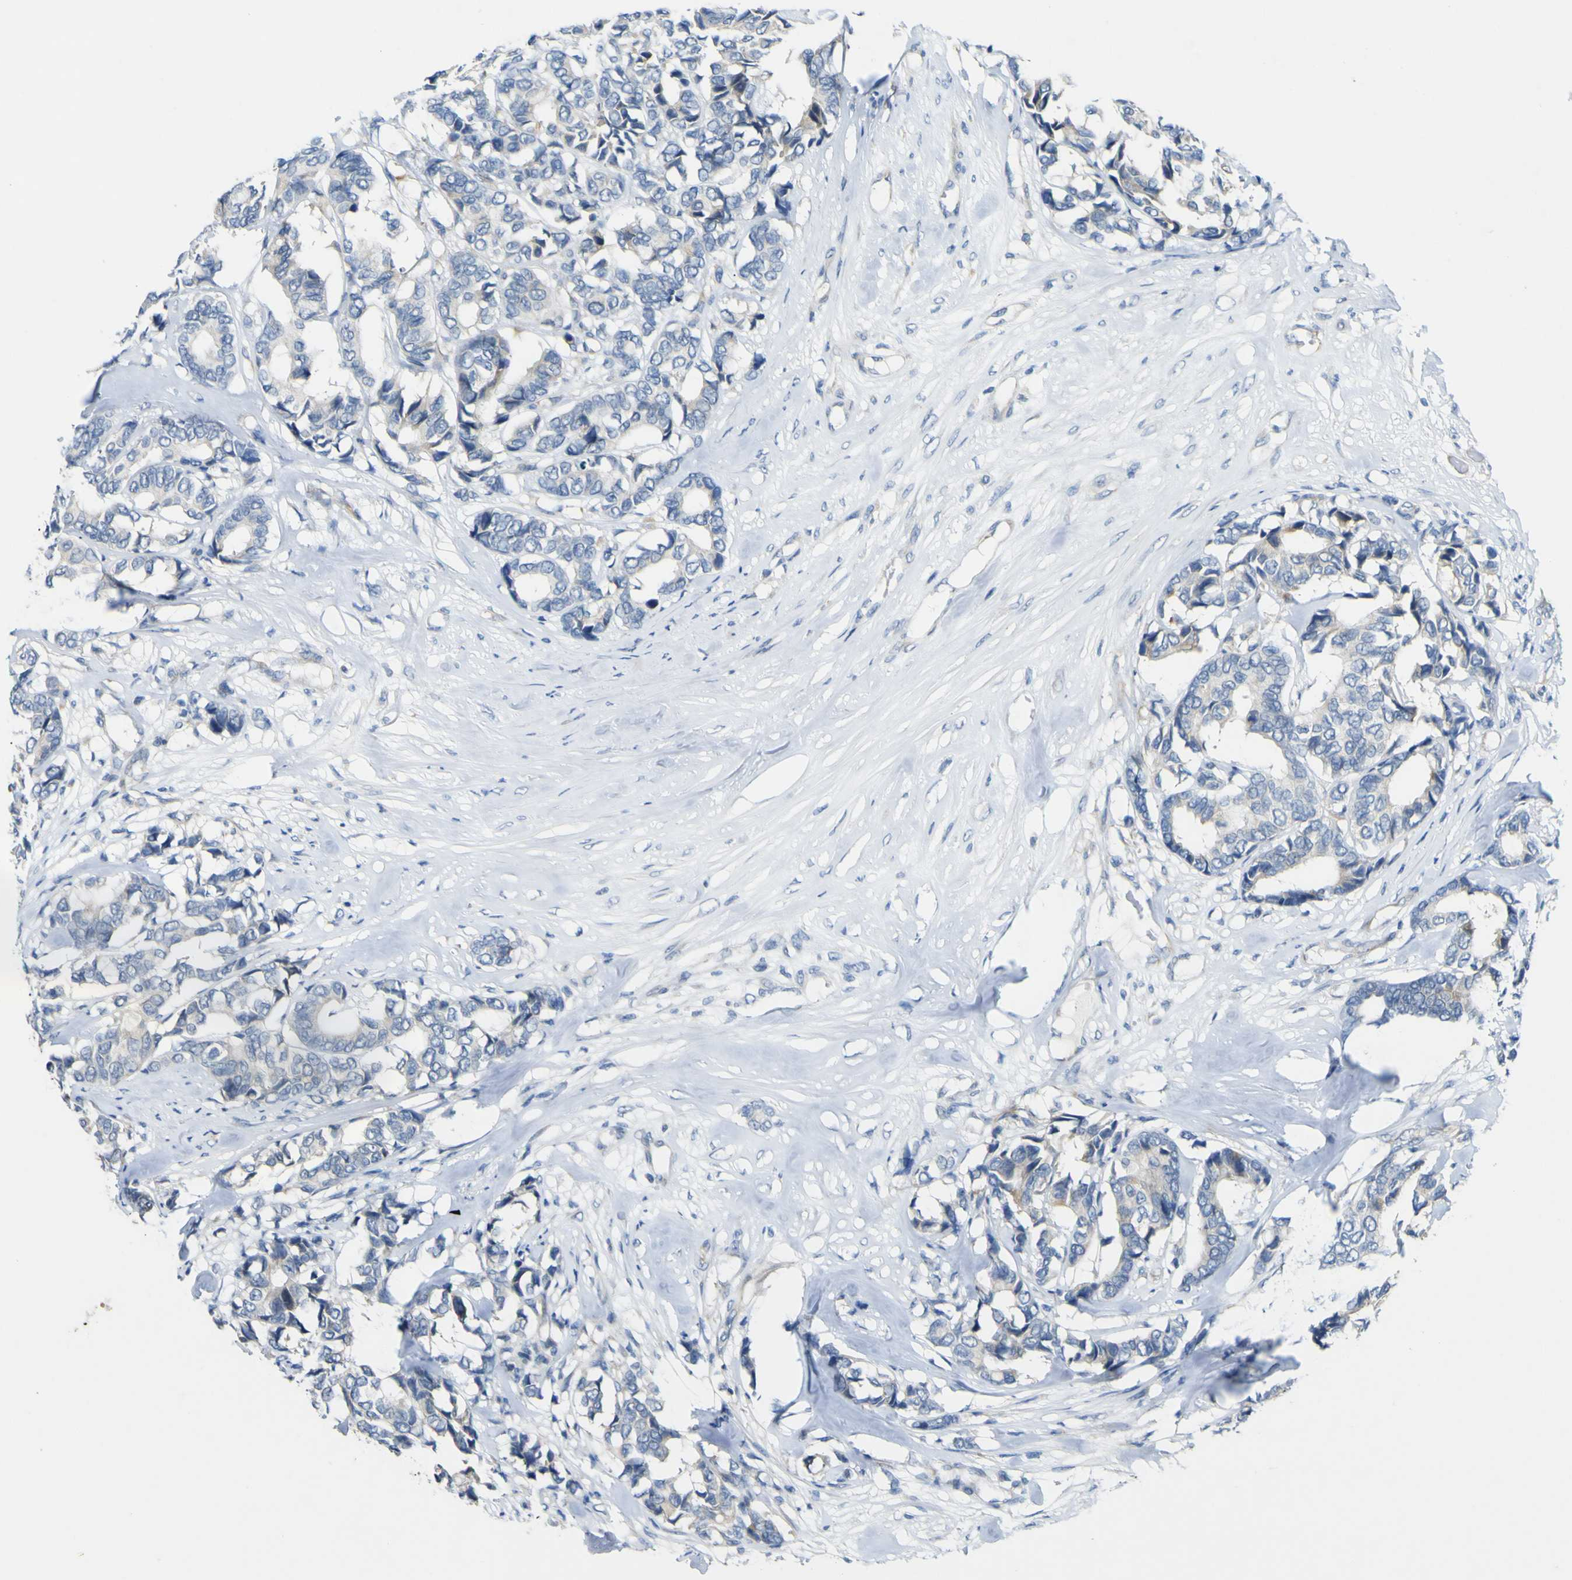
{"staining": {"intensity": "negative", "quantity": "none", "location": "none"}, "tissue": "breast cancer", "cell_type": "Tumor cells", "image_type": "cancer", "snomed": [{"axis": "morphology", "description": "Duct carcinoma"}, {"axis": "topography", "description": "Breast"}], "caption": "Human breast invasive ductal carcinoma stained for a protein using immunohistochemistry demonstrates no positivity in tumor cells.", "gene": "LDLR", "patient": {"sex": "female", "age": 87}}